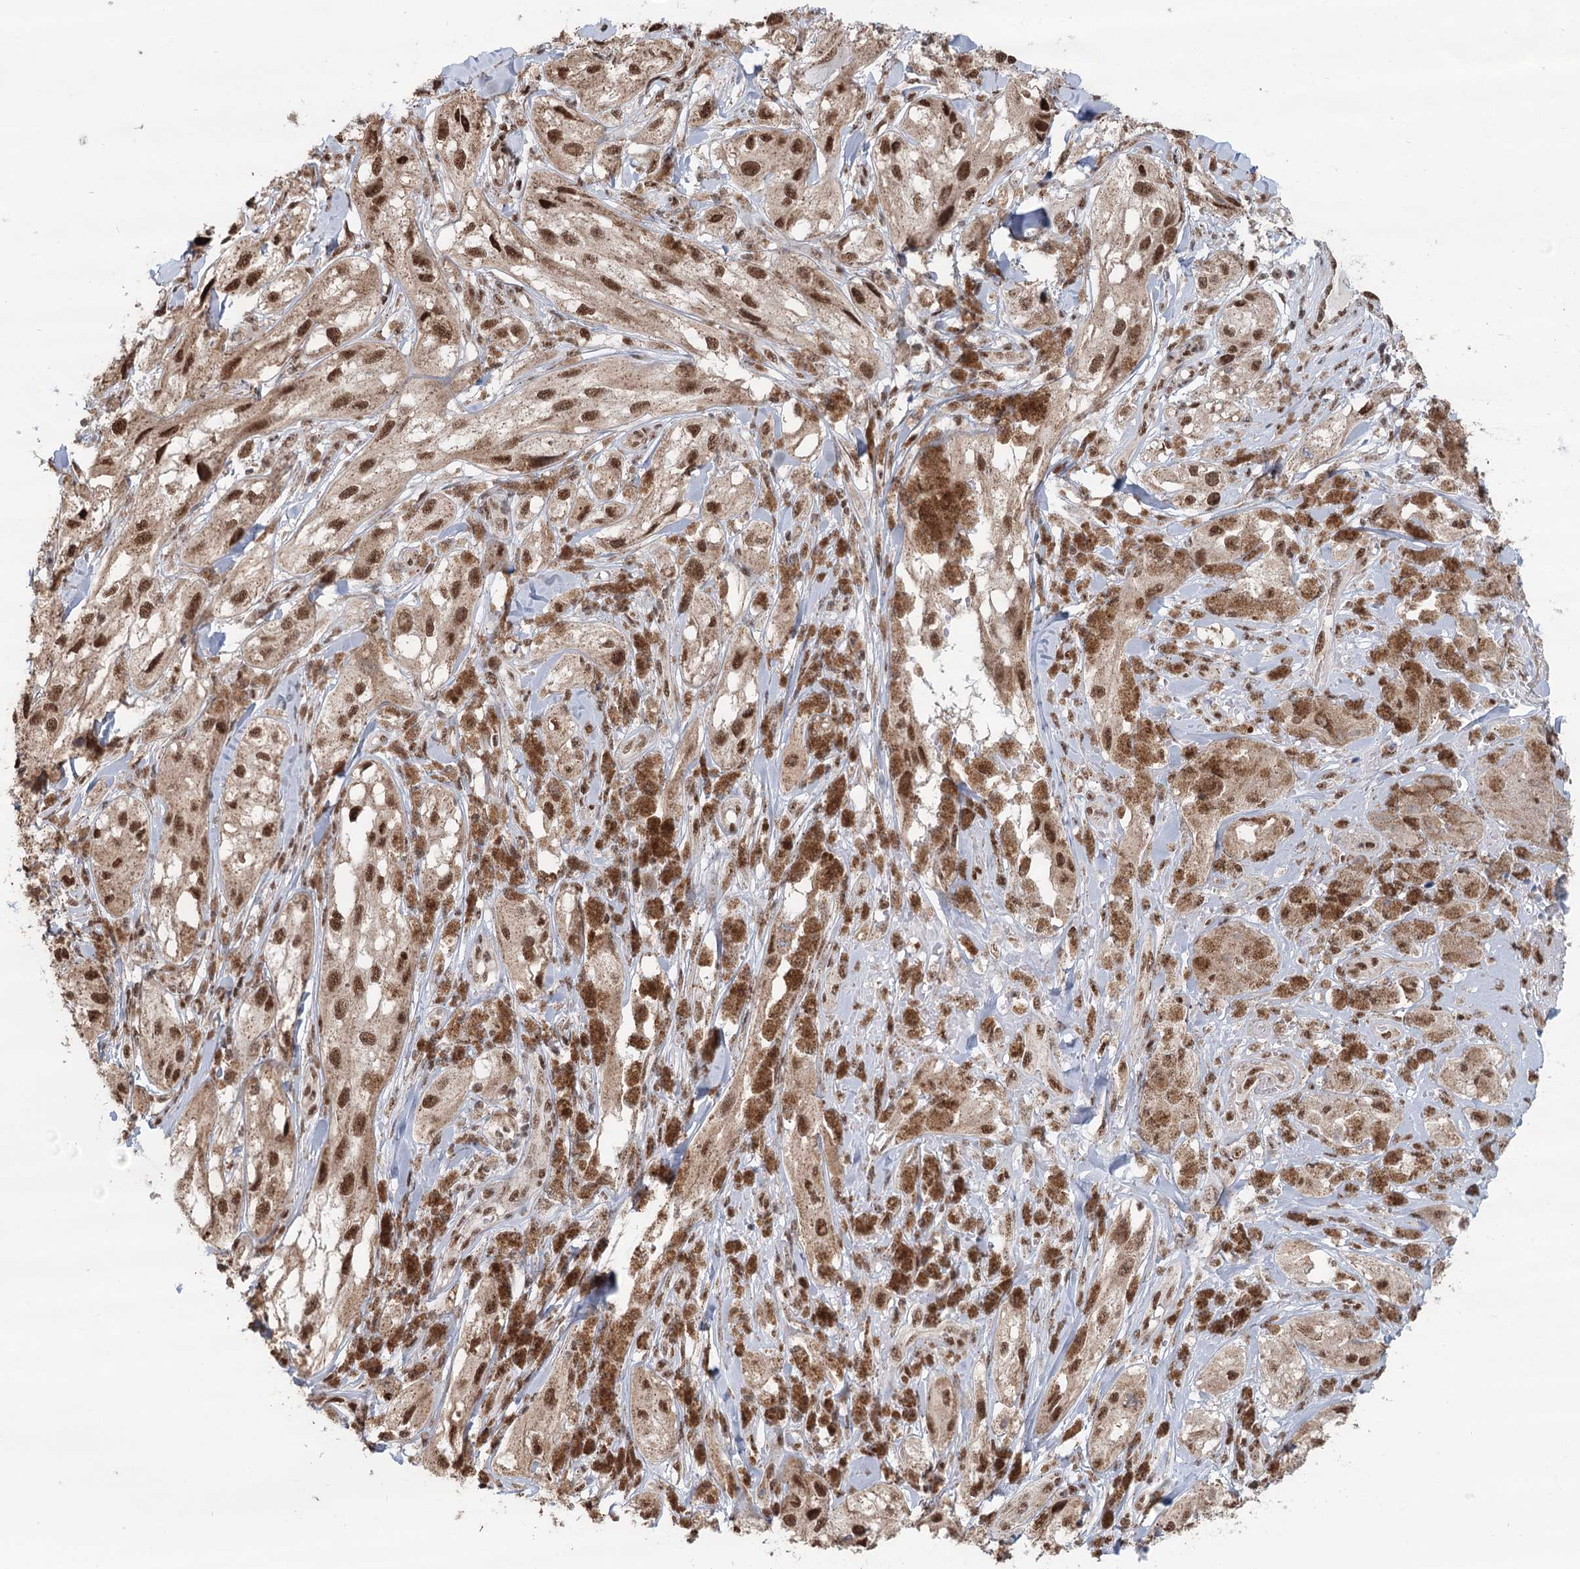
{"staining": {"intensity": "strong", "quantity": ">75%", "location": "cytoplasmic/membranous,nuclear"}, "tissue": "melanoma", "cell_type": "Tumor cells", "image_type": "cancer", "snomed": [{"axis": "morphology", "description": "Malignant melanoma, NOS"}, {"axis": "topography", "description": "Skin"}], "caption": "A high amount of strong cytoplasmic/membranous and nuclear positivity is appreciated in approximately >75% of tumor cells in malignant melanoma tissue.", "gene": "GPALPP1", "patient": {"sex": "male", "age": 88}}